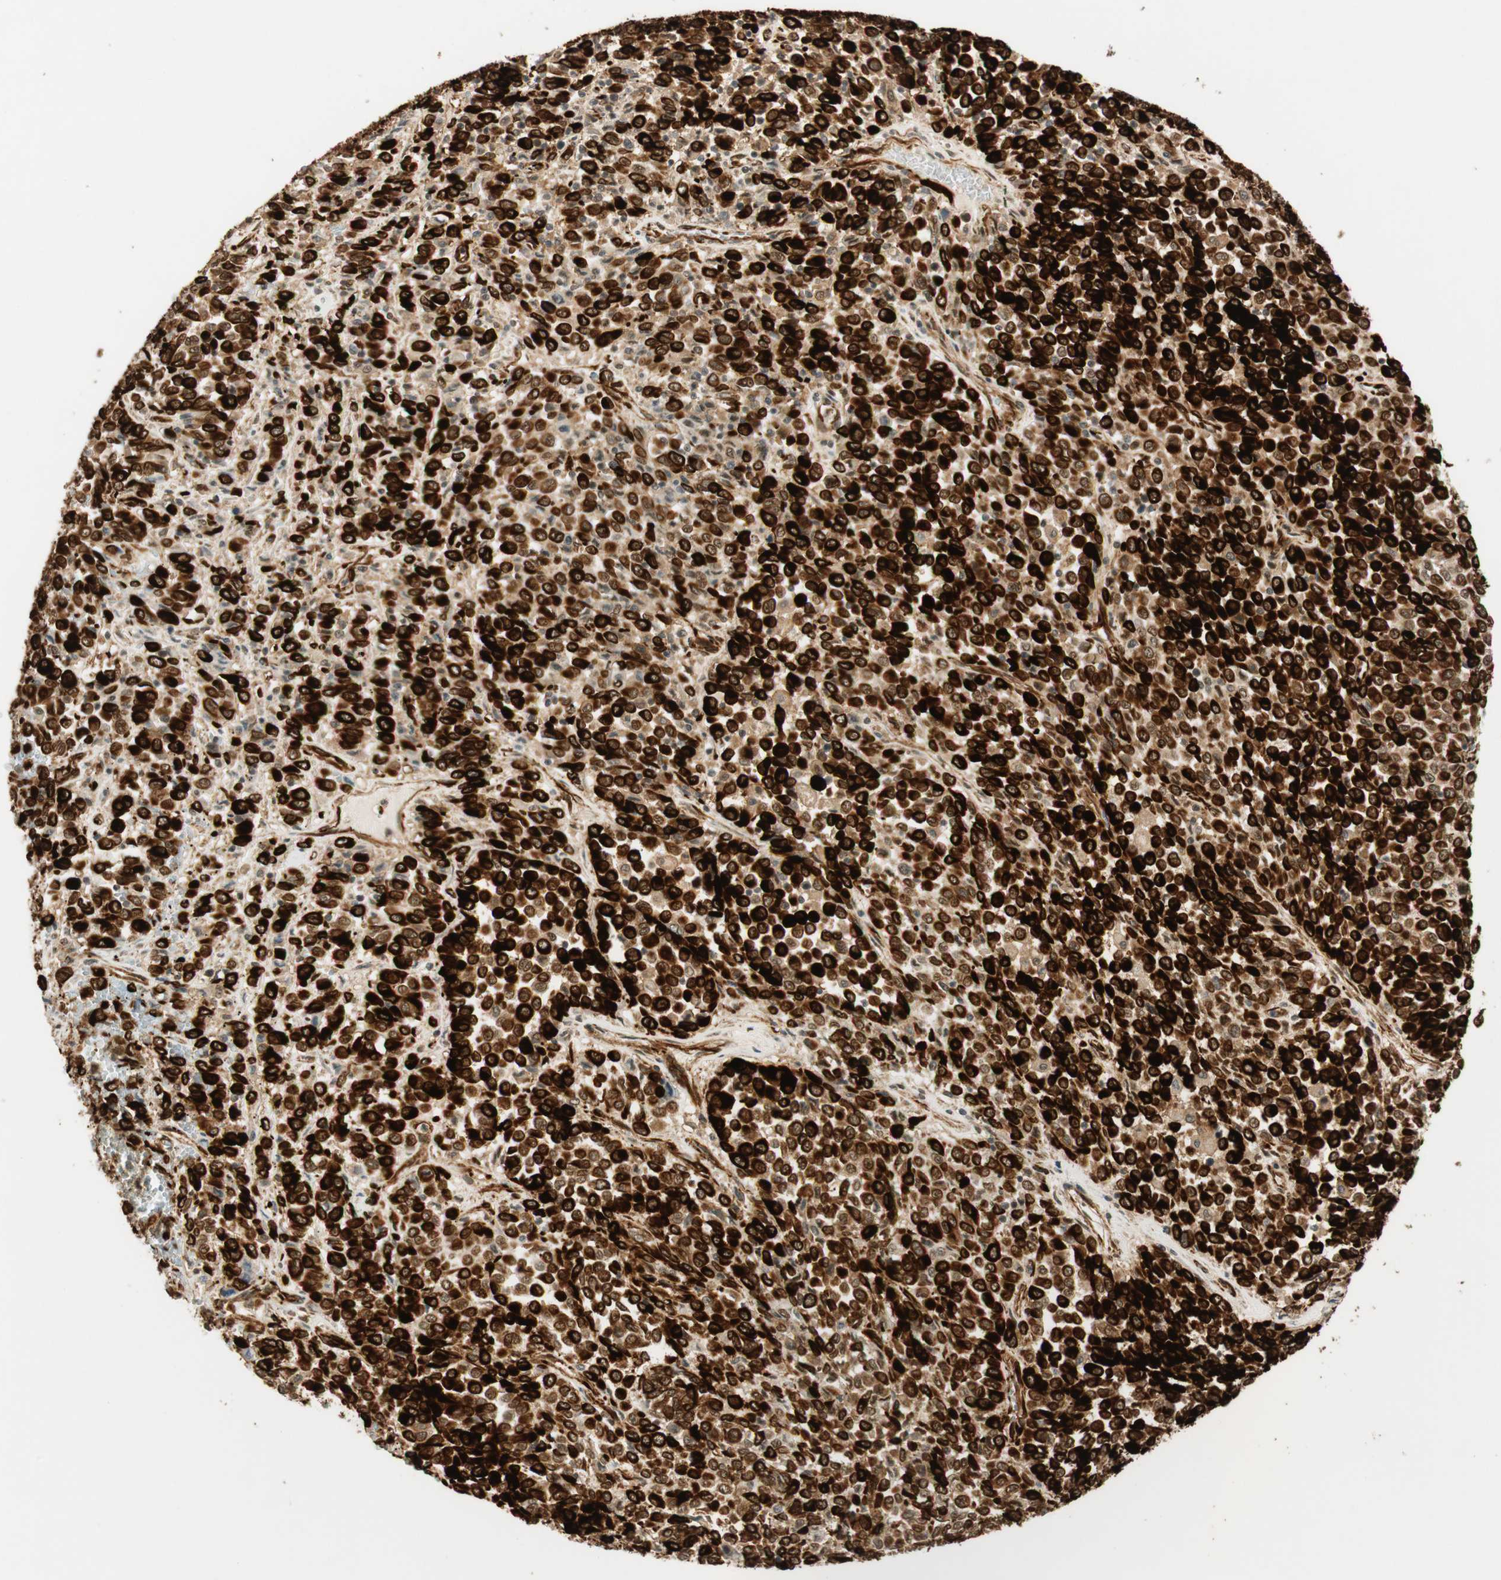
{"staining": {"intensity": "strong", "quantity": ">75%", "location": "cytoplasmic/membranous,nuclear"}, "tissue": "melanoma", "cell_type": "Tumor cells", "image_type": "cancer", "snomed": [{"axis": "morphology", "description": "Malignant melanoma, Metastatic site"}, {"axis": "topography", "description": "Pancreas"}], "caption": "DAB immunohistochemical staining of malignant melanoma (metastatic site) shows strong cytoplasmic/membranous and nuclear protein expression in about >75% of tumor cells. Using DAB (brown) and hematoxylin (blue) stains, captured at high magnification using brightfield microscopy.", "gene": "NES", "patient": {"sex": "female", "age": 30}}